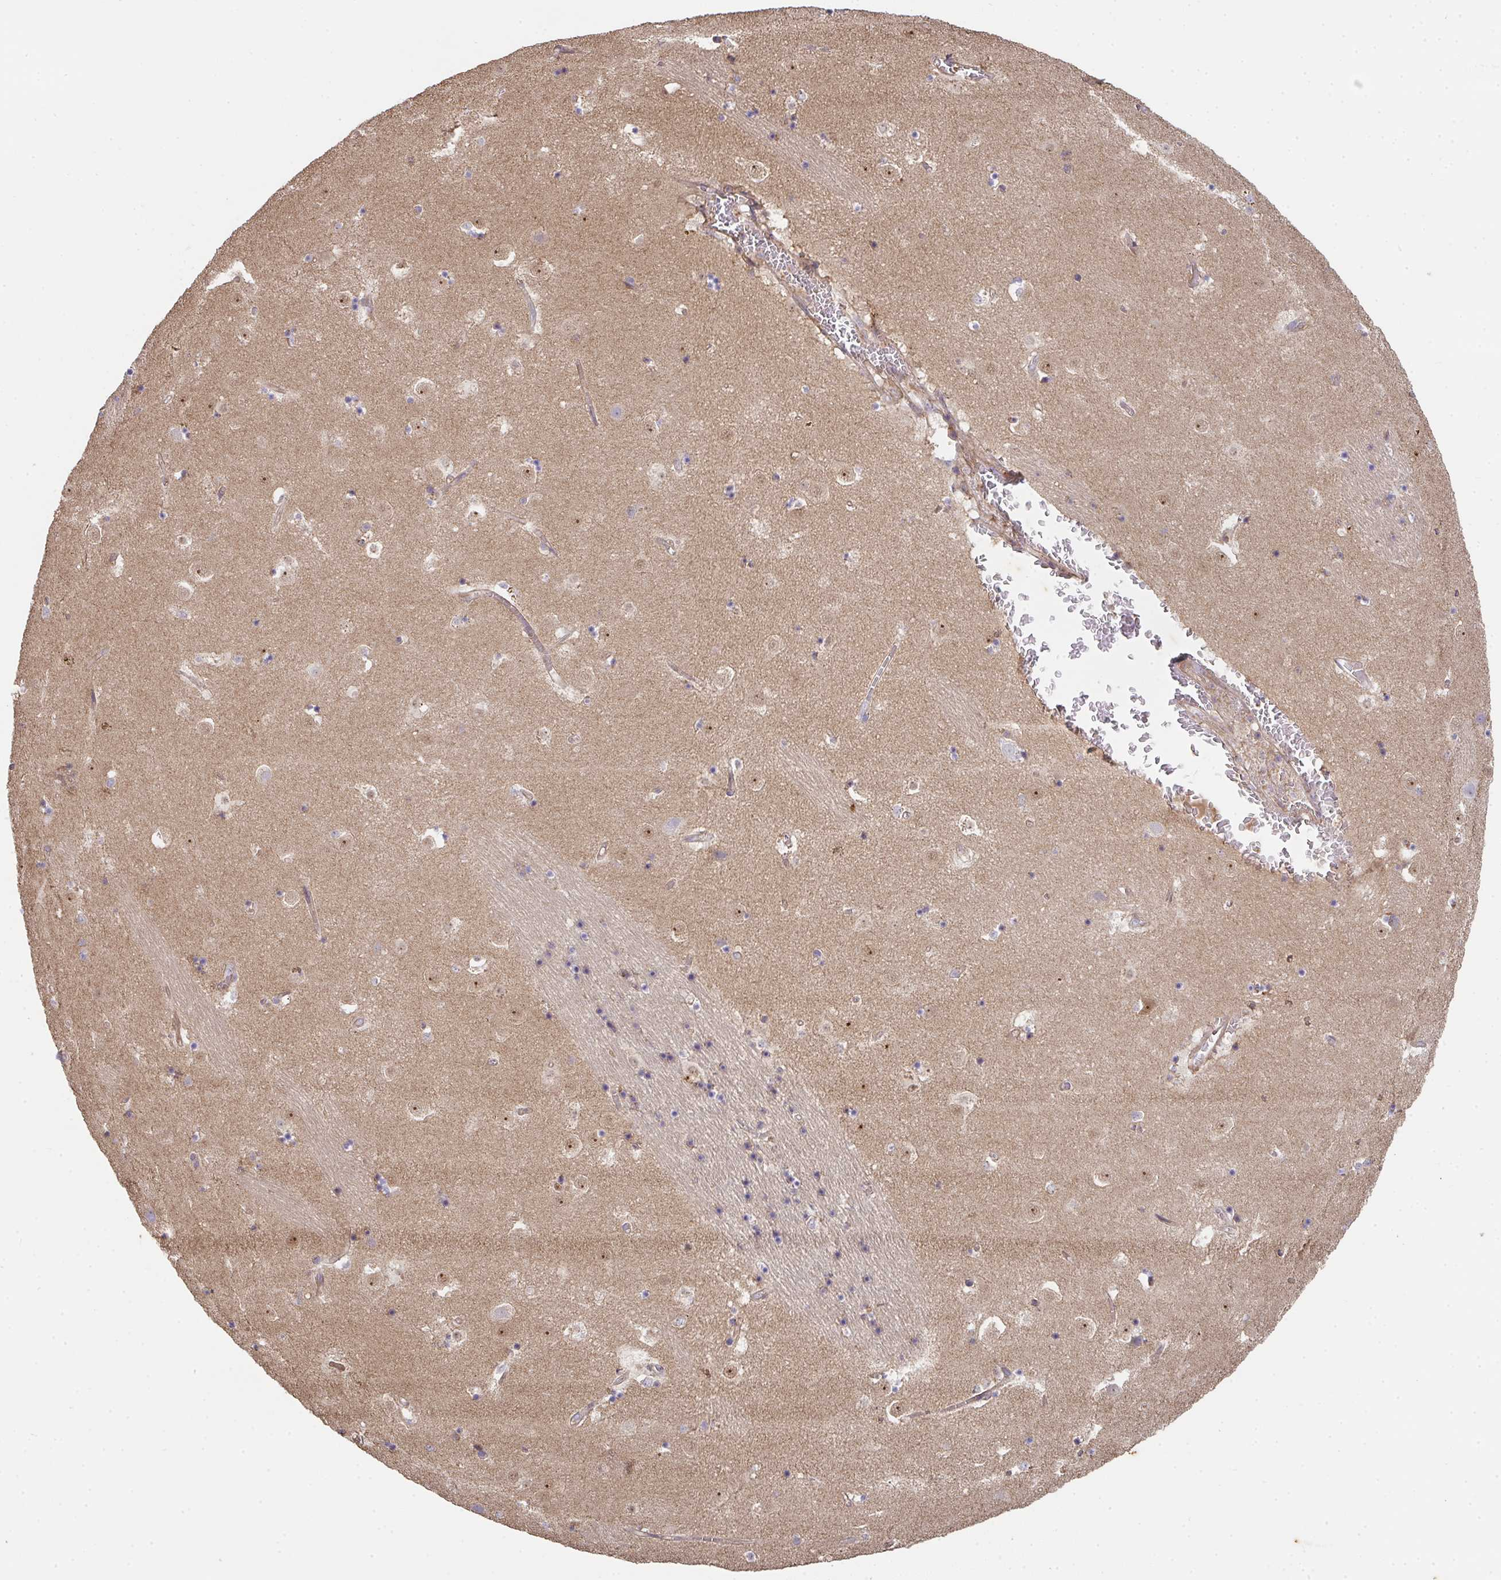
{"staining": {"intensity": "moderate", "quantity": "<25%", "location": "nuclear"}, "tissue": "caudate", "cell_type": "Glial cells", "image_type": "normal", "snomed": [{"axis": "morphology", "description": "Normal tissue, NOS"}, {"axis": "topography", "description": "Lateral ventricle wall"}], "caption": "A micrograph of human caudate stained for a protein reveals moderate nuclear brown staining in glial cells. (DAB = brown stain, brightfield microscopy at high magnification).", "gene": "TNMD", "patient": {"sex": "male", "age": 58}}